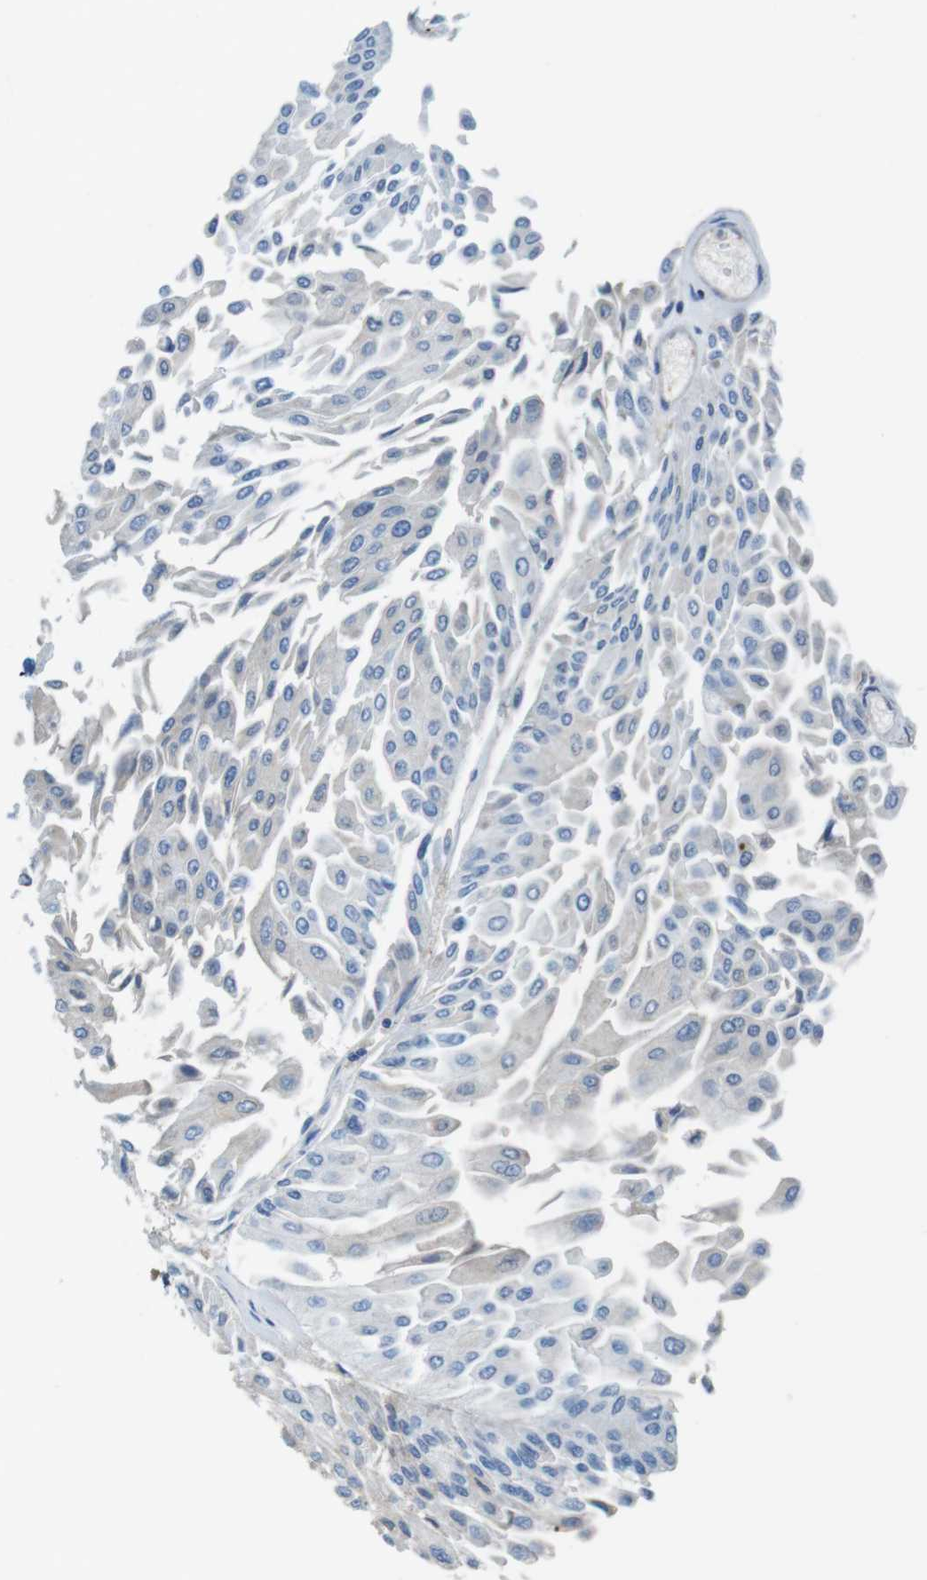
{"staining": {"intensity": "weak", "quantity": "<25%", "location": "cytoplasmic/membranous"}, "tissue": "urothelial cancer", "cell_type": "Tumor cells", "image_type": "cancer", "snomed": [{"axis": "morphology", "description": "Urothelial carcinoma, Low grade"}, {"axis": "topography", "description": "Urinary bladder"}], "caption": "The photomicrograph shows no significant positivity in tumor cells of urothelial cancer.", "gene": "TMPRSS15", "patient": {"sex": "male", "age": 67}}